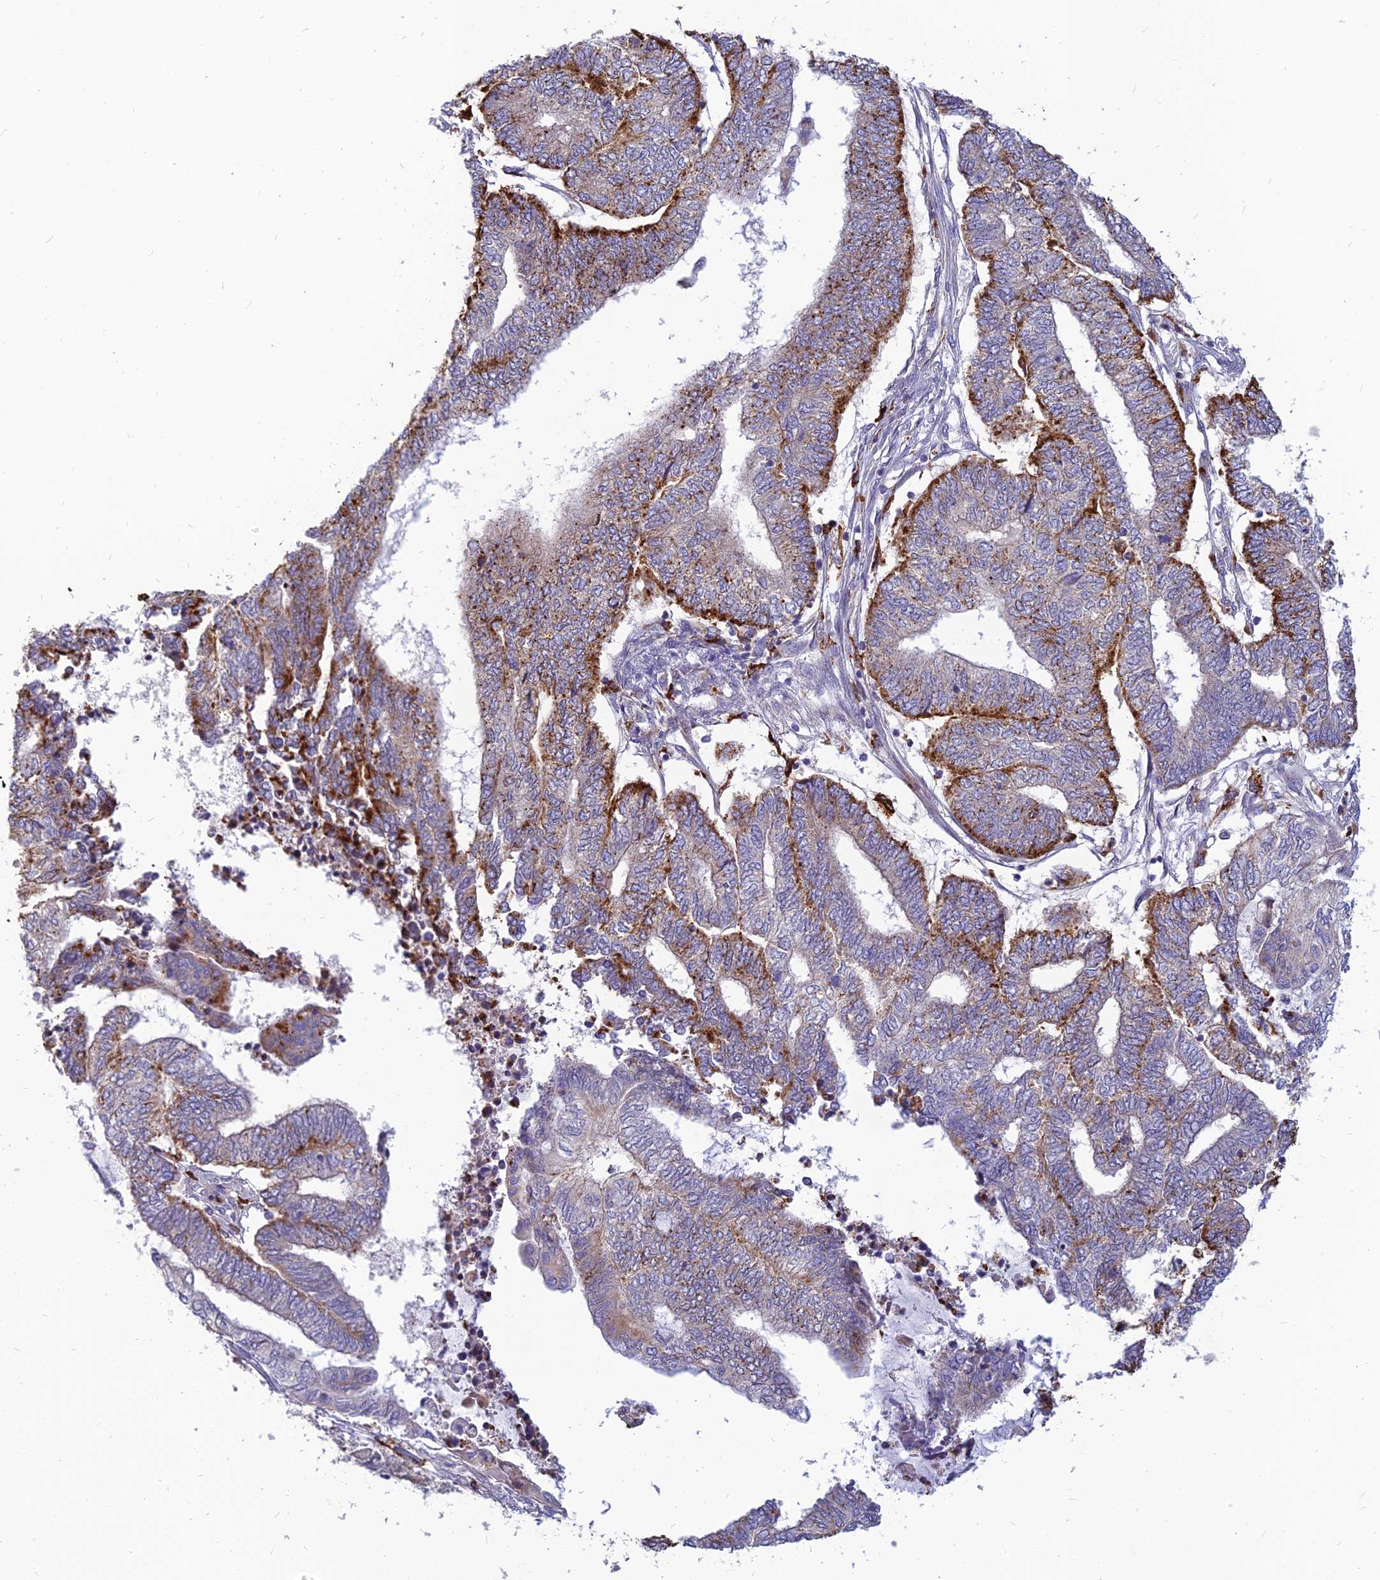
{"staining": {"intensity": "strong", "quantity": "25%-75%", "location": "cytoplasmic/membranous"}, "tissue": "endometrial cancer", "cell_type": "Tumor cells", "image_type": "cancer", "snomed": [{"axis": "morphology", "description": "Adenocarcinoma, NOS"}, {"axis": "topography", "description": "Uterus"}, {"axis": "topography", "description": "Endometrium"}], "caption": "Protein staining shows strong cytoplasmic/membranous positivity in approximately 25%-75% of tumor cells in adenocarcinoma (endometrial).", "gene": "PHKA2", "patient": {"sex": "female", "age": 70}}